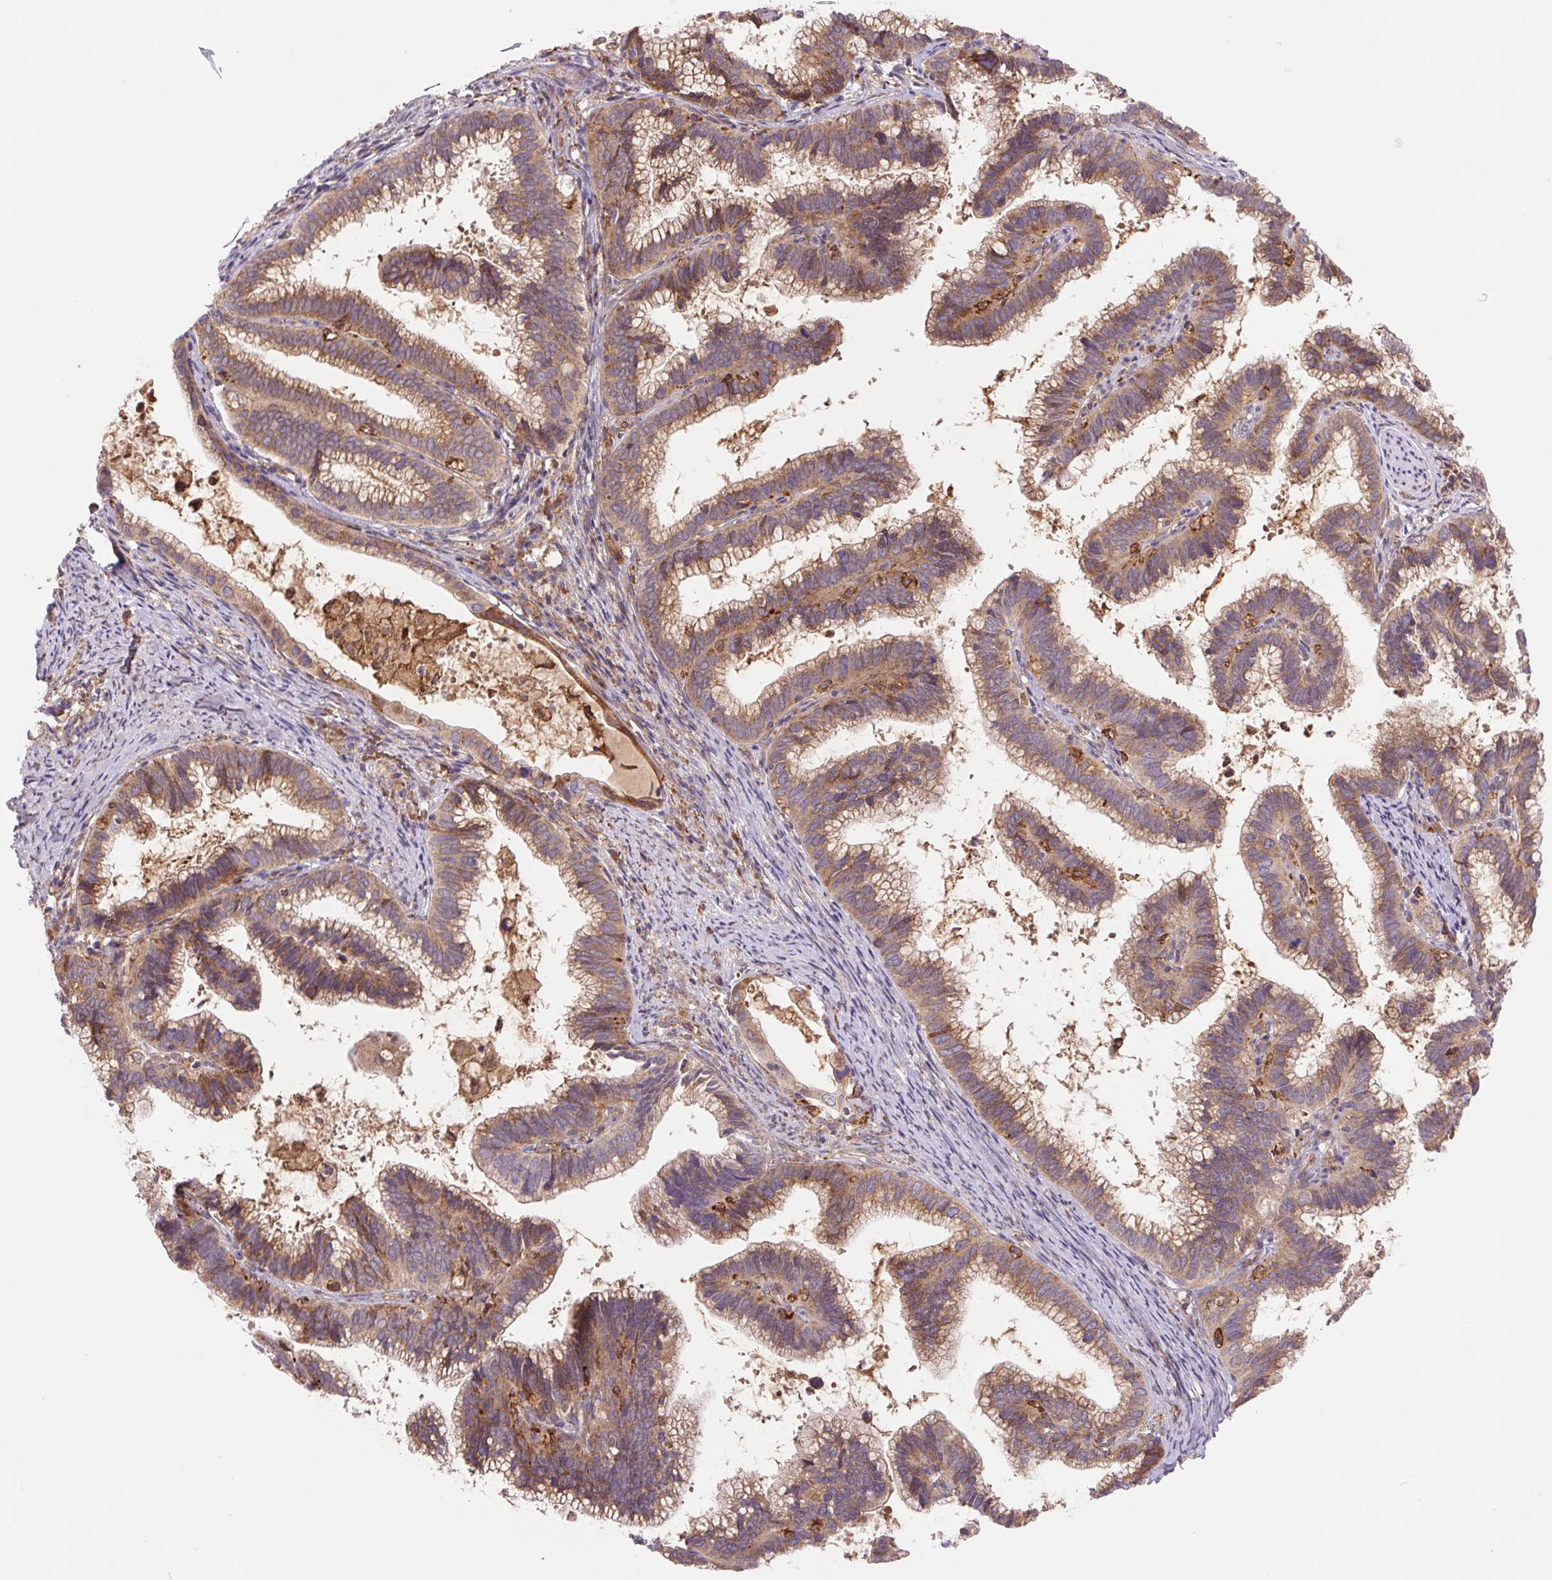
{"staining": {"intensity": "moderate", "quantity": ">75%", "location": "cytoplasmic/membranous"}, "tissue": "cervical cancer", "cell_type": "Tumor cells", "image_type": "cancer", "snomed": [{"axis": "morphology", "description": "Adenocarcinoma, NOS"}, {"axis": "topography", "description": "Cervix"}], "caption": "Adenocarcinoma (cervical) tissue reveals moderate cytoplasmic/membranous expression in approximately >75% of tumor cells, visualized by immunohistochemistry. (DAB IHC, brown staining for protein, blue staining for nuclei).", "gene": "KLHL20", "patient": {"sex": "female", "age": 61}}